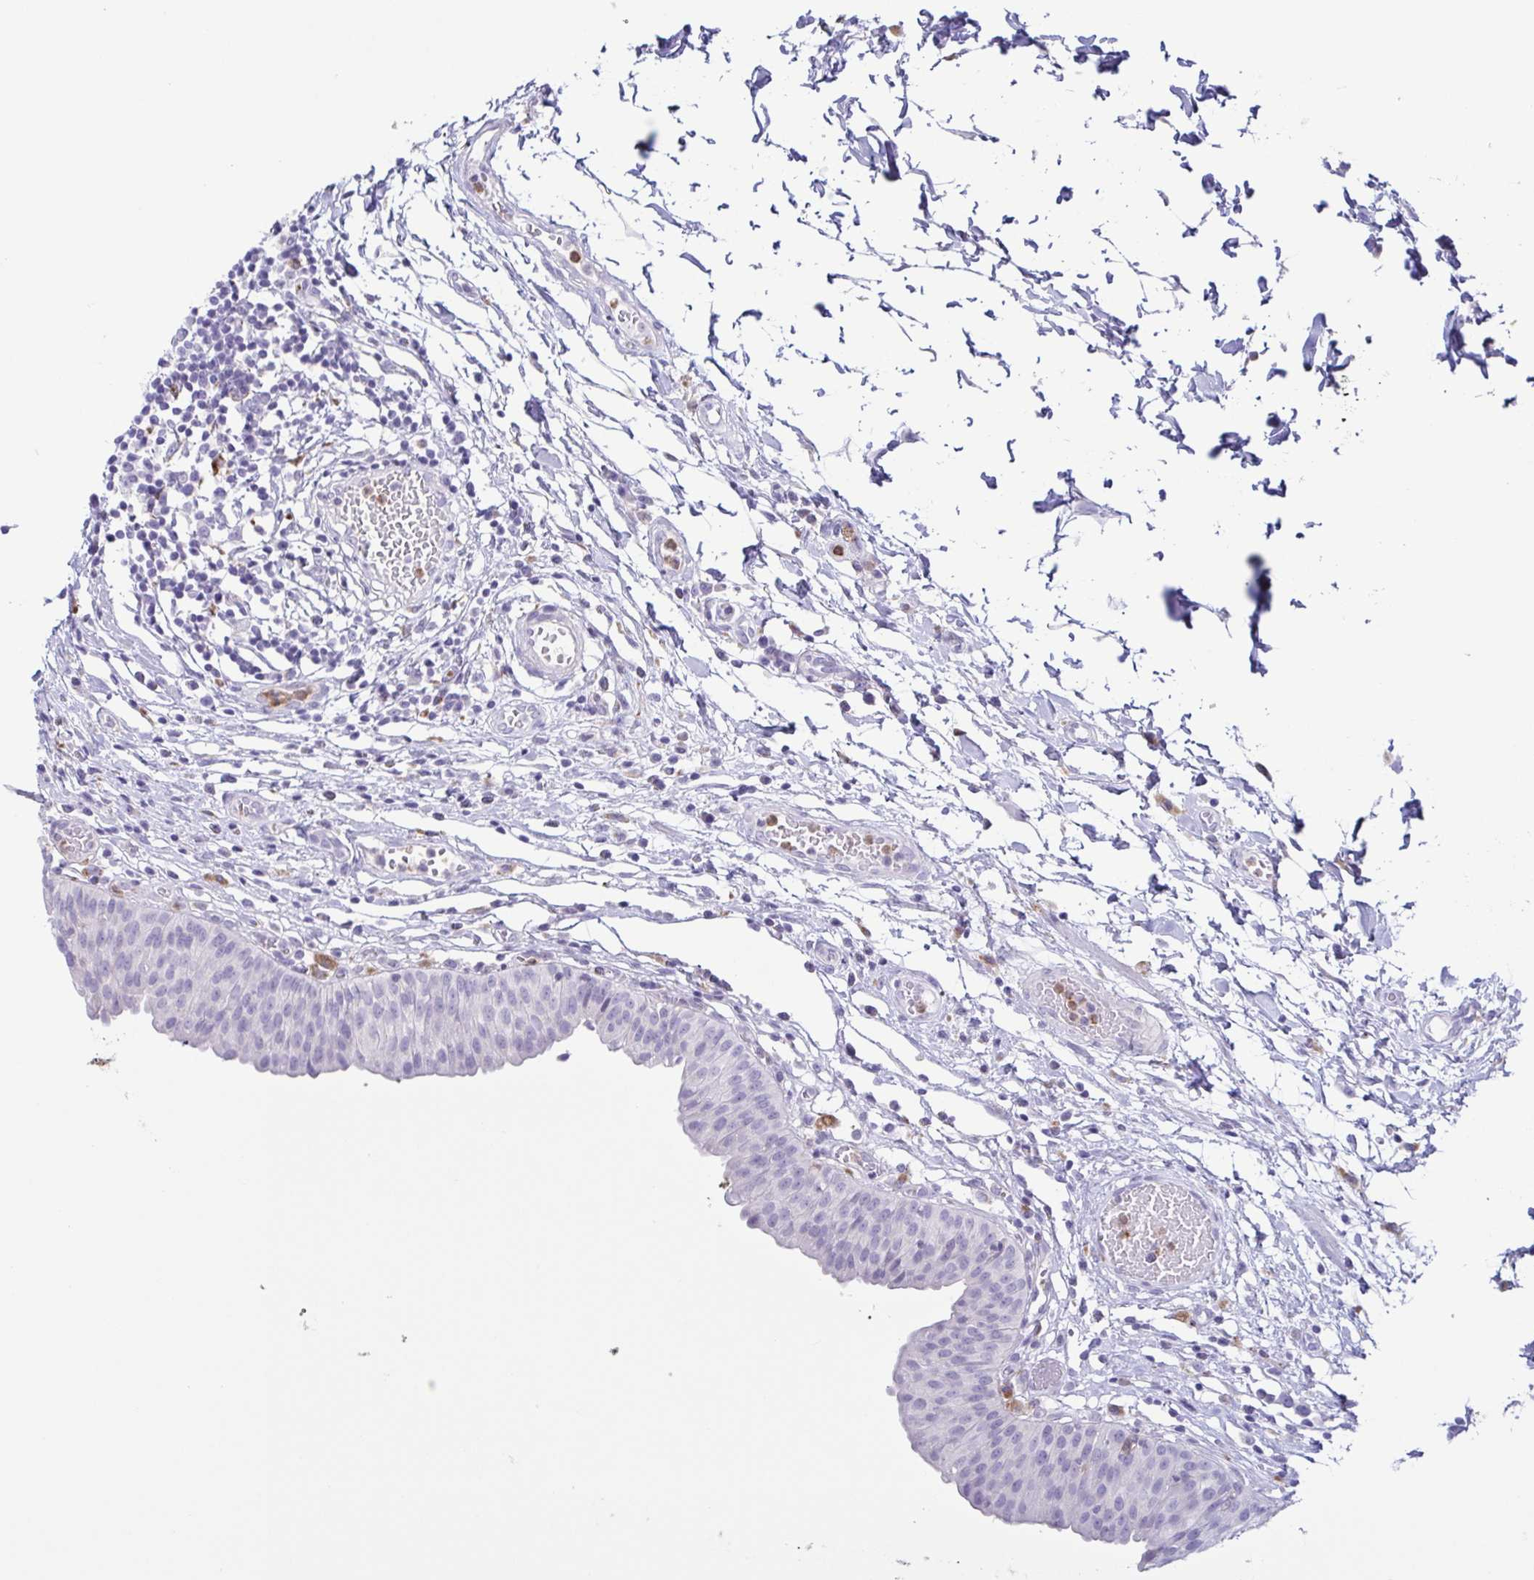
{"staining": {"intensity": "negative", "quantity": "none", "location": "none"}, "tissue": "urinary bladder", "cell_type": "Urothelial cells", "image_type": "normal", "snomed": [{"axis": "morphology", "description": "Normal tissue, NOS"}, {"axis": "topography", "description": "Urinary bladder"}], "caption": "A micrograph of urinary bladder stained for a protein demonstrates no brown staining in urothelial cells.", "gene": "ATP6V1G2", "patient": {"sex": "male", "age": 64}}